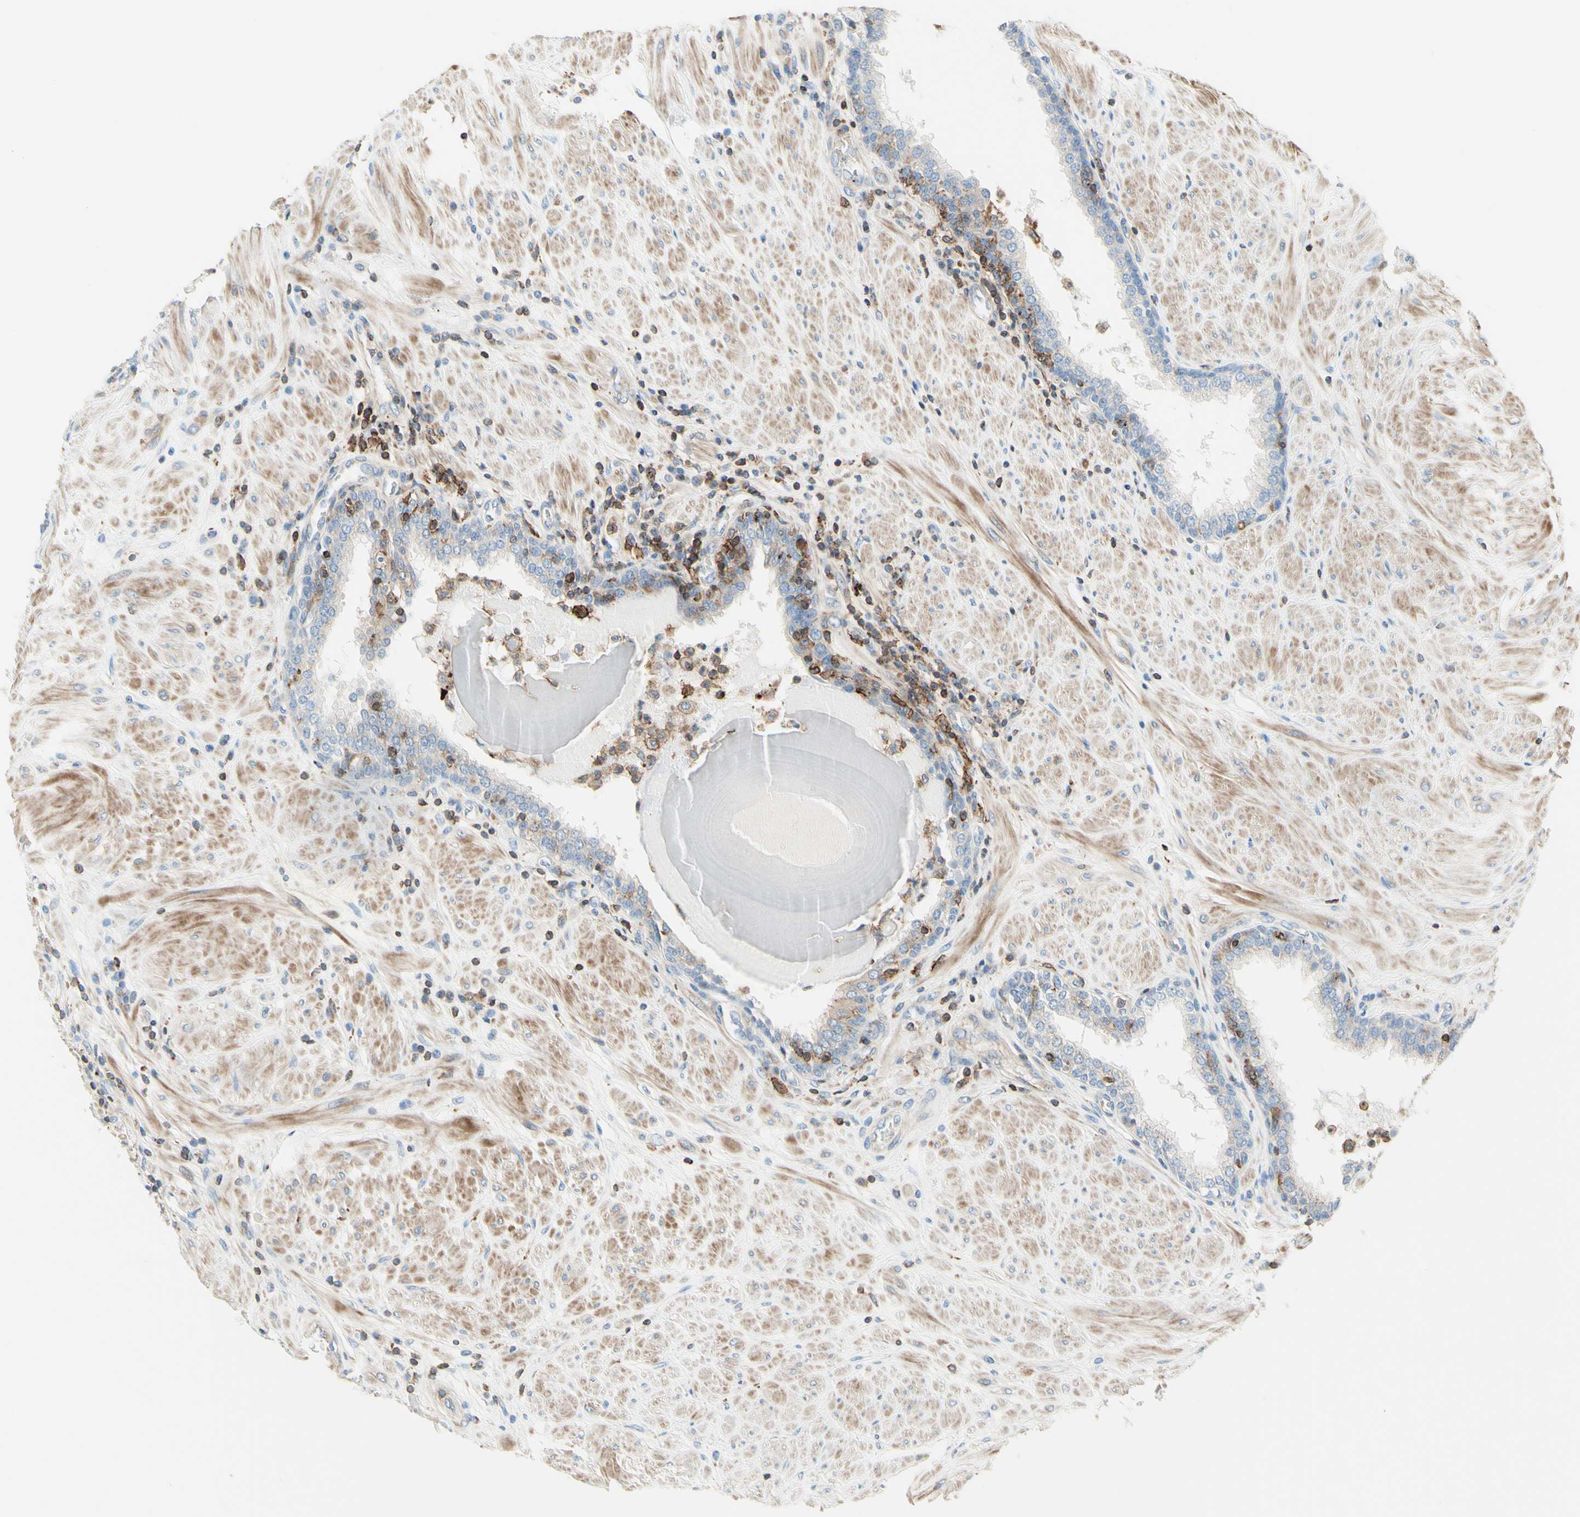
{"staining": {"intensity": "moderate", "quantity": "25%-75%", "location": "cytoplasmic/membranous"}, "tissue": "prostate", "cell_type": "Glandular cells", "image_type": "normal", "snomed": [{"axis": "morphology", "description": "Normal tissue, NOS"}, {"axis": "topography", "description": "Prostate"}], "caption": "Immunohistochemical staining of unremarkable prostate demonstrates medium levels of moderate cytoplasmic/membranous positivity in about 25%-75% of glandular cells. The staining is performed using DAB brown chromogen to label protein expression. The nuclei are counter-stained blue using hematoxylin.", "gene": "SEMA4C", "patient": {"sex": "male", "age": 51}}